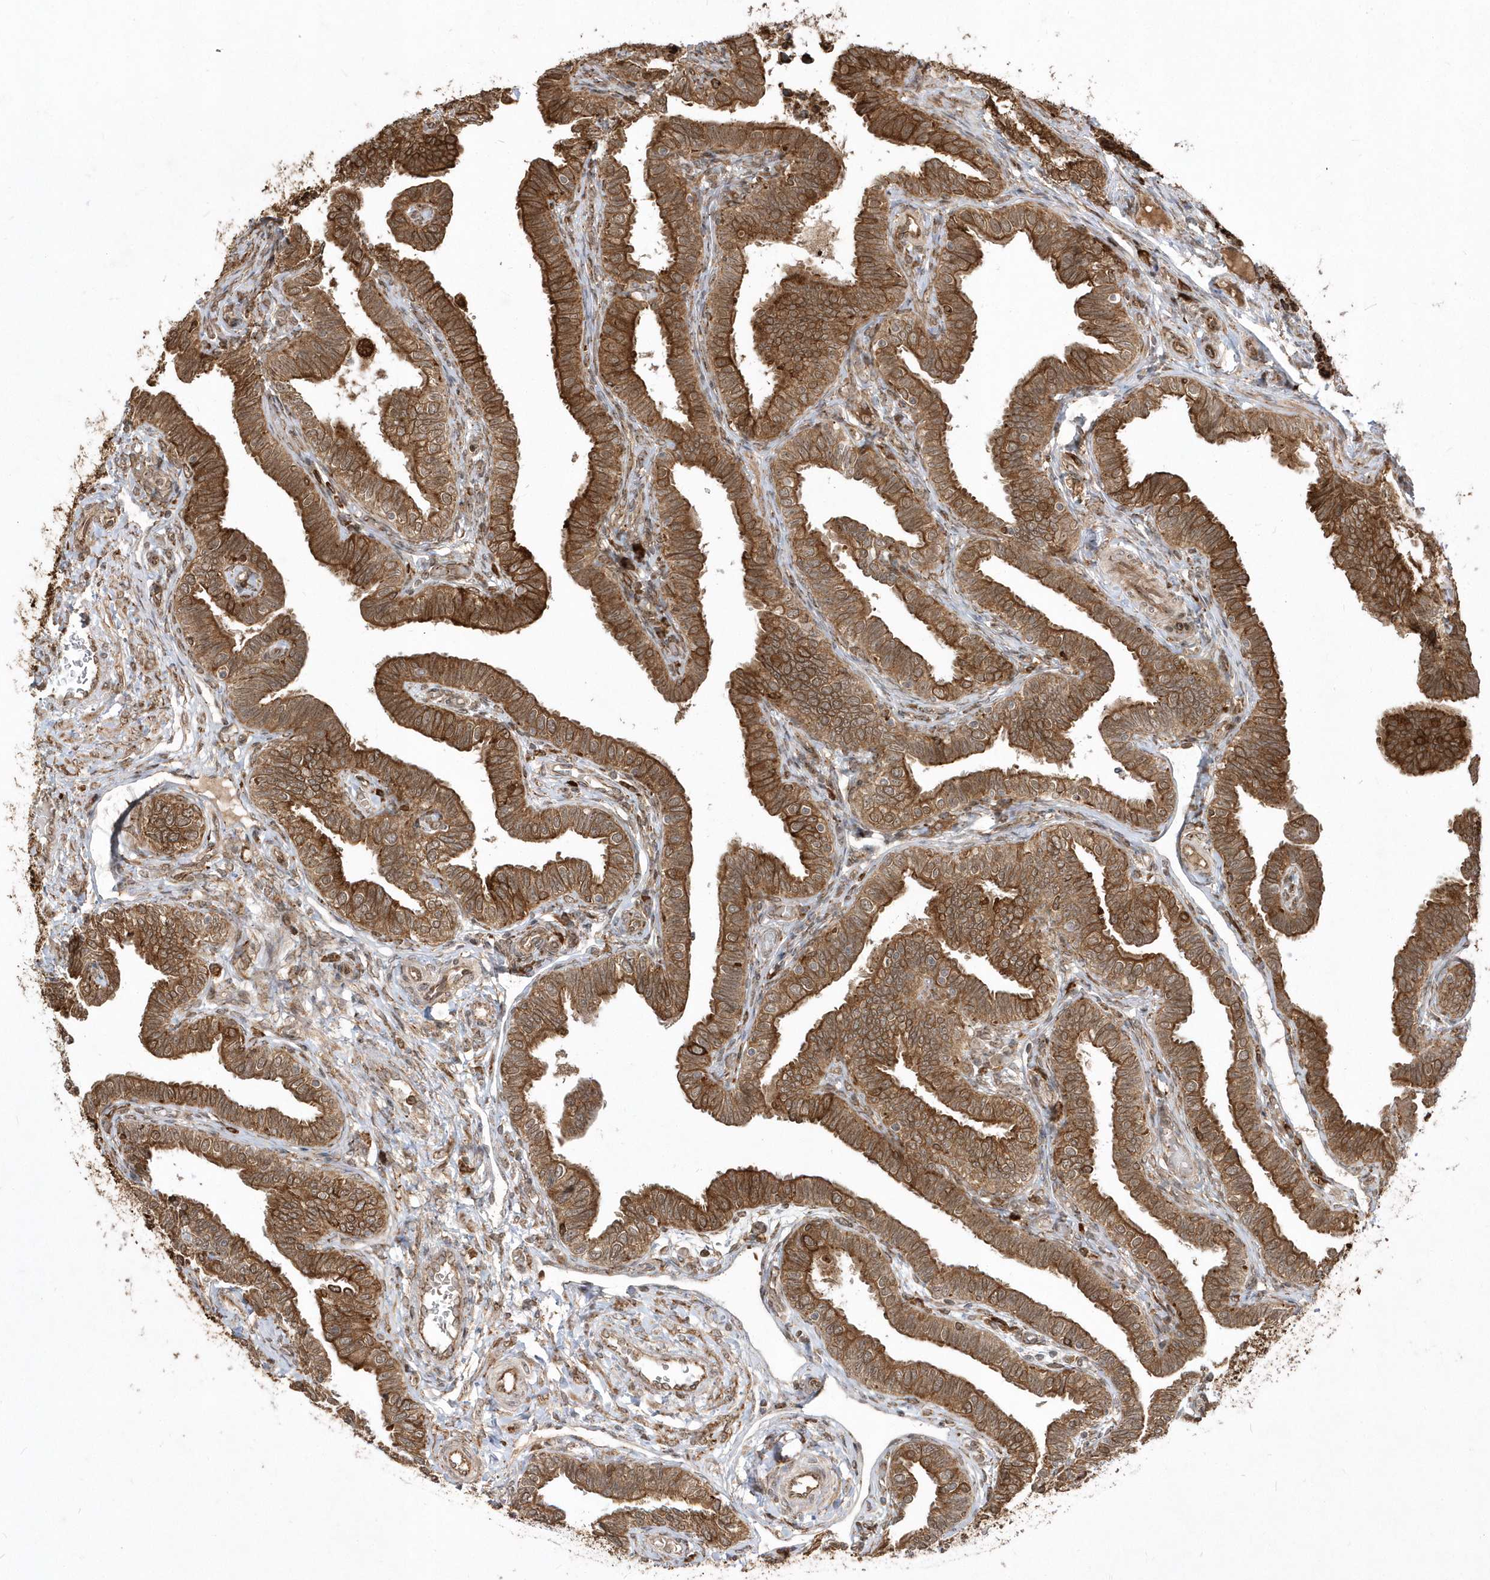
{"staining": {"intensity": "strong", "quantity": "25%-75%", "location": "cytoplasmic/membranous"}, "tissue": "fallopian tube", "cell_type": "Glandular cells", "image_type": "normal", "snomed": [{"axis": "morphology", "description": "Normal tissue, NOS"}, {"axis": "topography", "description": "Fallopian tube"}], "caption": "The image demonstrates staining of normal fallopian tube, revealing strong cytoplasmic/membranous protein expression (brown color) within glandular cells.", "gene": "EPC2", "patient": {"sex": "female", "age": 39}}